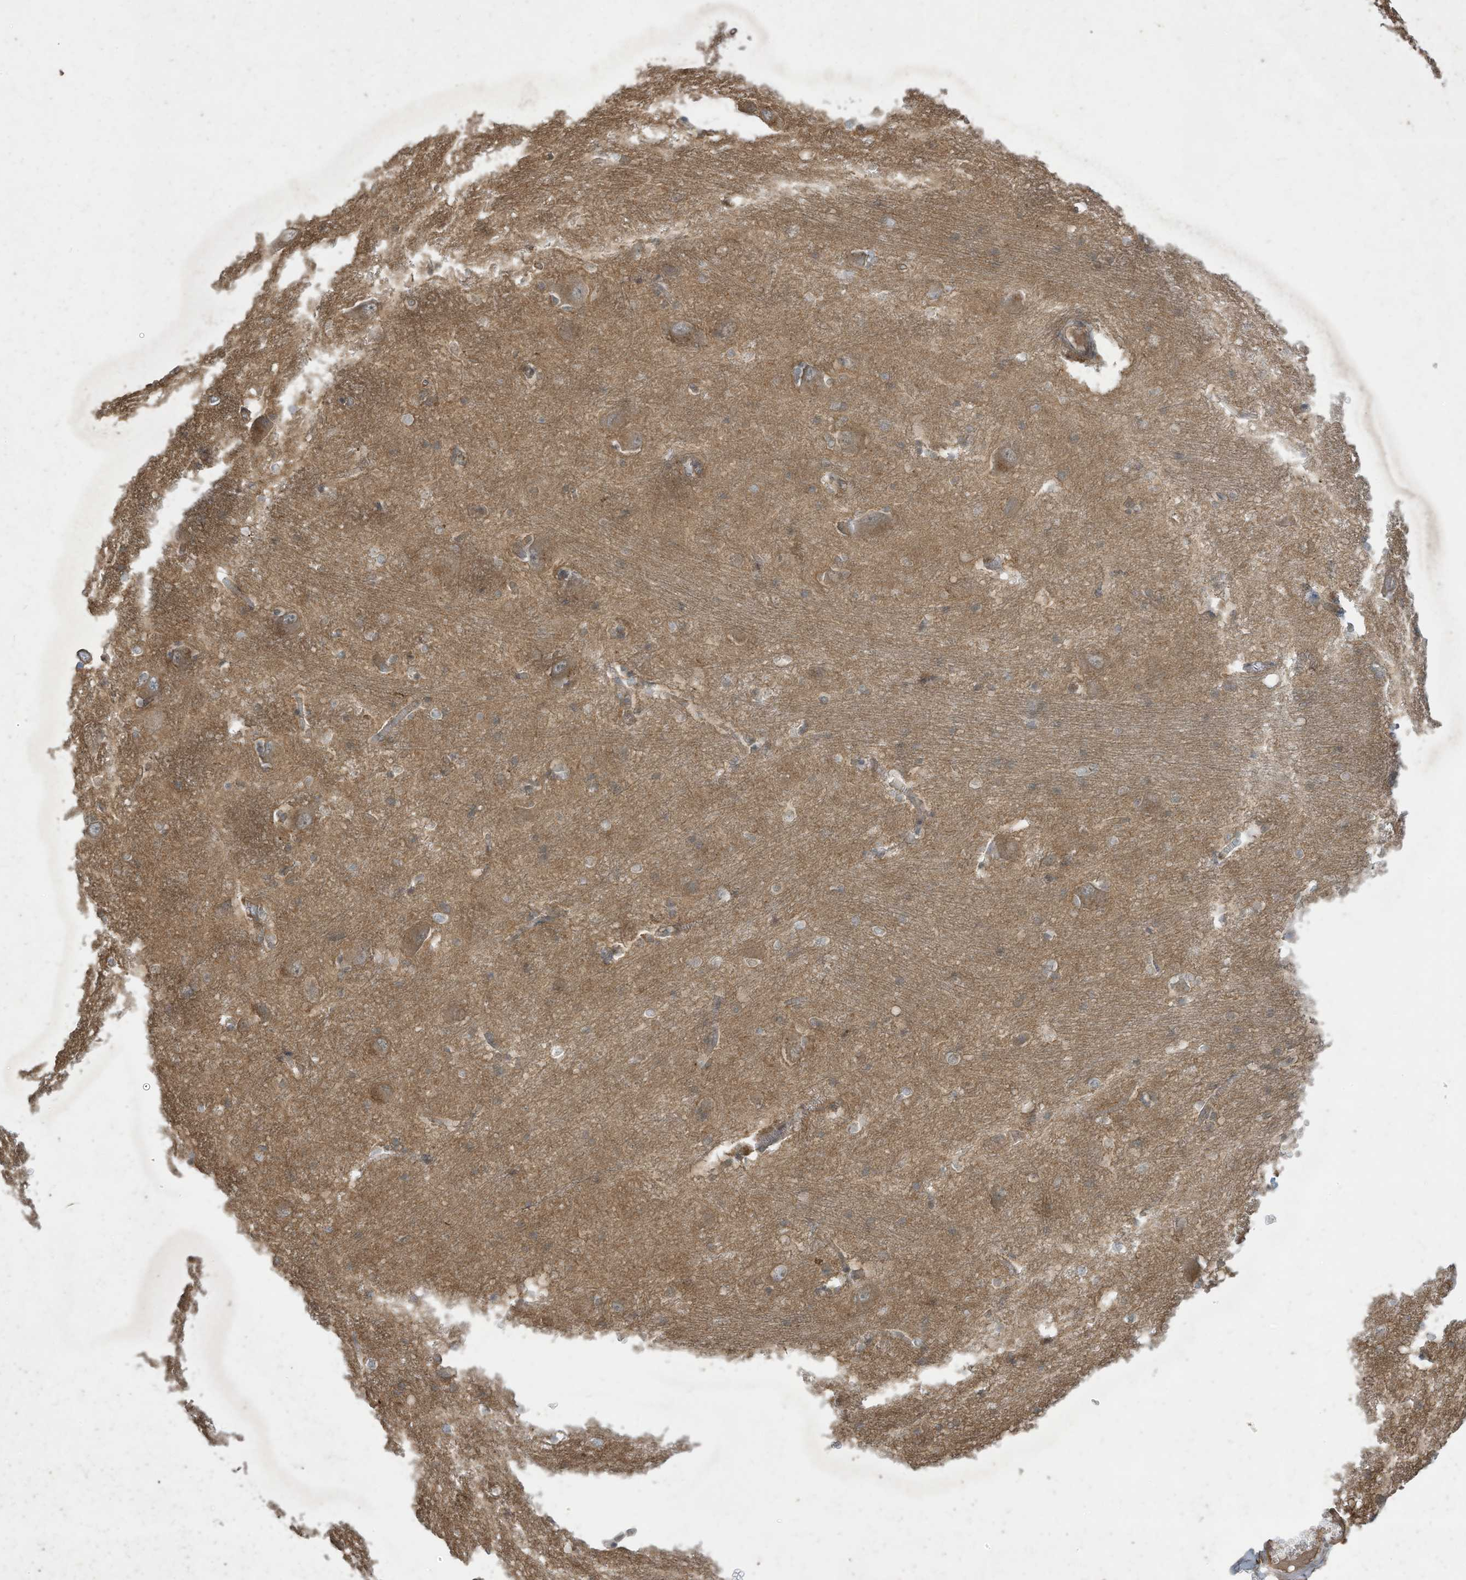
{"staining": {"intensity": "weak", "quantity": "25%-75%", "location": "cytoplasmic/membranous"}, "tissue": "caudate", "cell_type": "Glial cells", "image_type": "normal", "snomed": [{"axis": "morphology", "description": "Normal tissue, NOS"}, {"axis": "topography", "description": "Lateral ventricle wall"}], "caption": "Protein expression by immunohistochemistry (IHC) shows weak cytoplasmic/membranous positivity in about 25%-75% of glial cells in benign caudate.", "gene": "MATN2", "patient": {"sex": "male", "age": 37}}